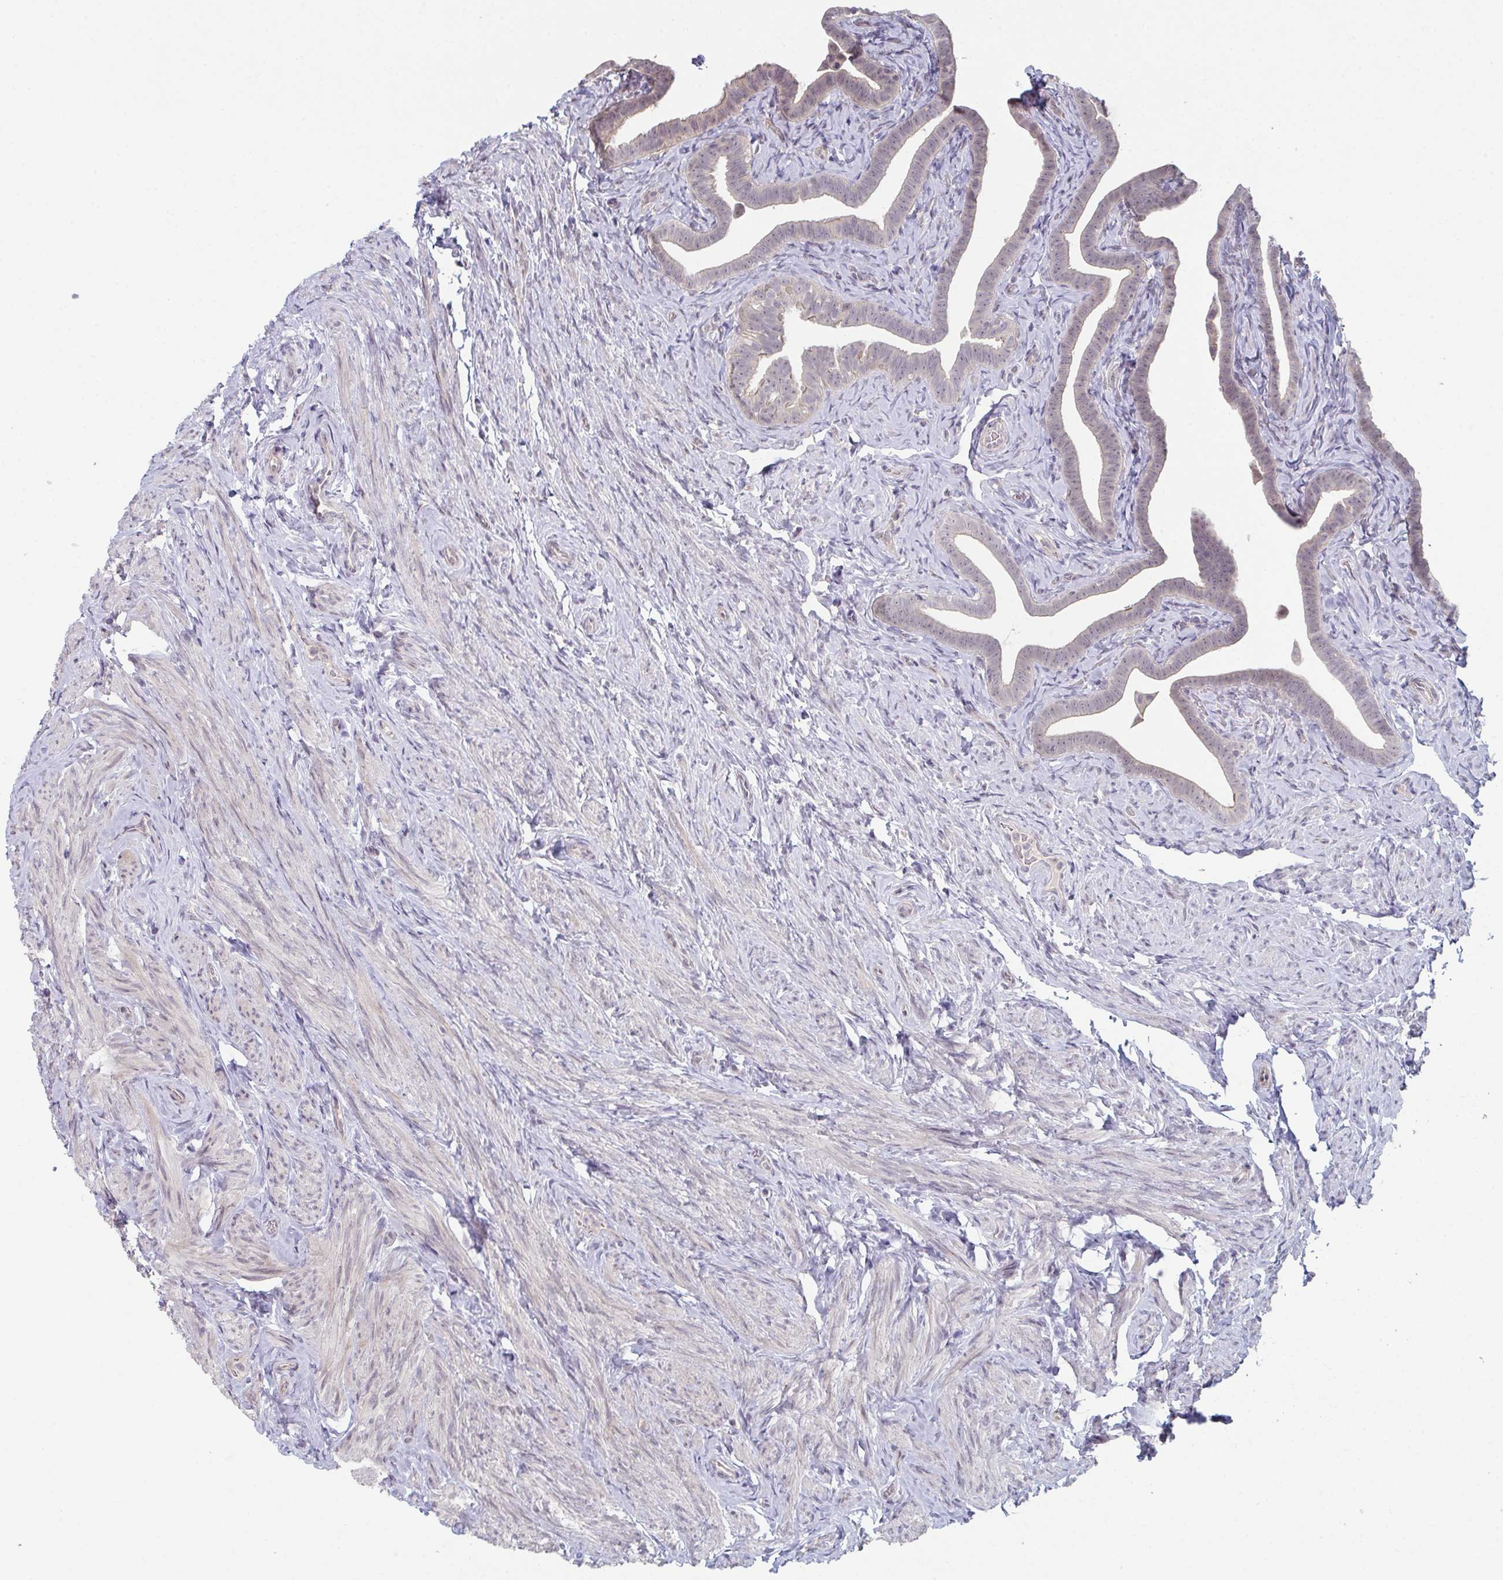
{"staining": {"intensity": "weak", "quantity": "<25%", "location": "cytoplasmic/membranous"}, "tissue": "fallopian tube", "cell_type": "Glandular cells", "image_type": "normal", "snomed": [{"axis": "morphology", "description": "Normal tissue, NOS"}, {"axis": "topography", "description": "Fallopian tube"}], "caption": "There is no significant staining in glandular cells of fallopian tube. (Immunohistochemistry, brightfield microscopy, high magnification).", "gene": "ZNF214", "patient": {"sex": "female", "age": 69}}